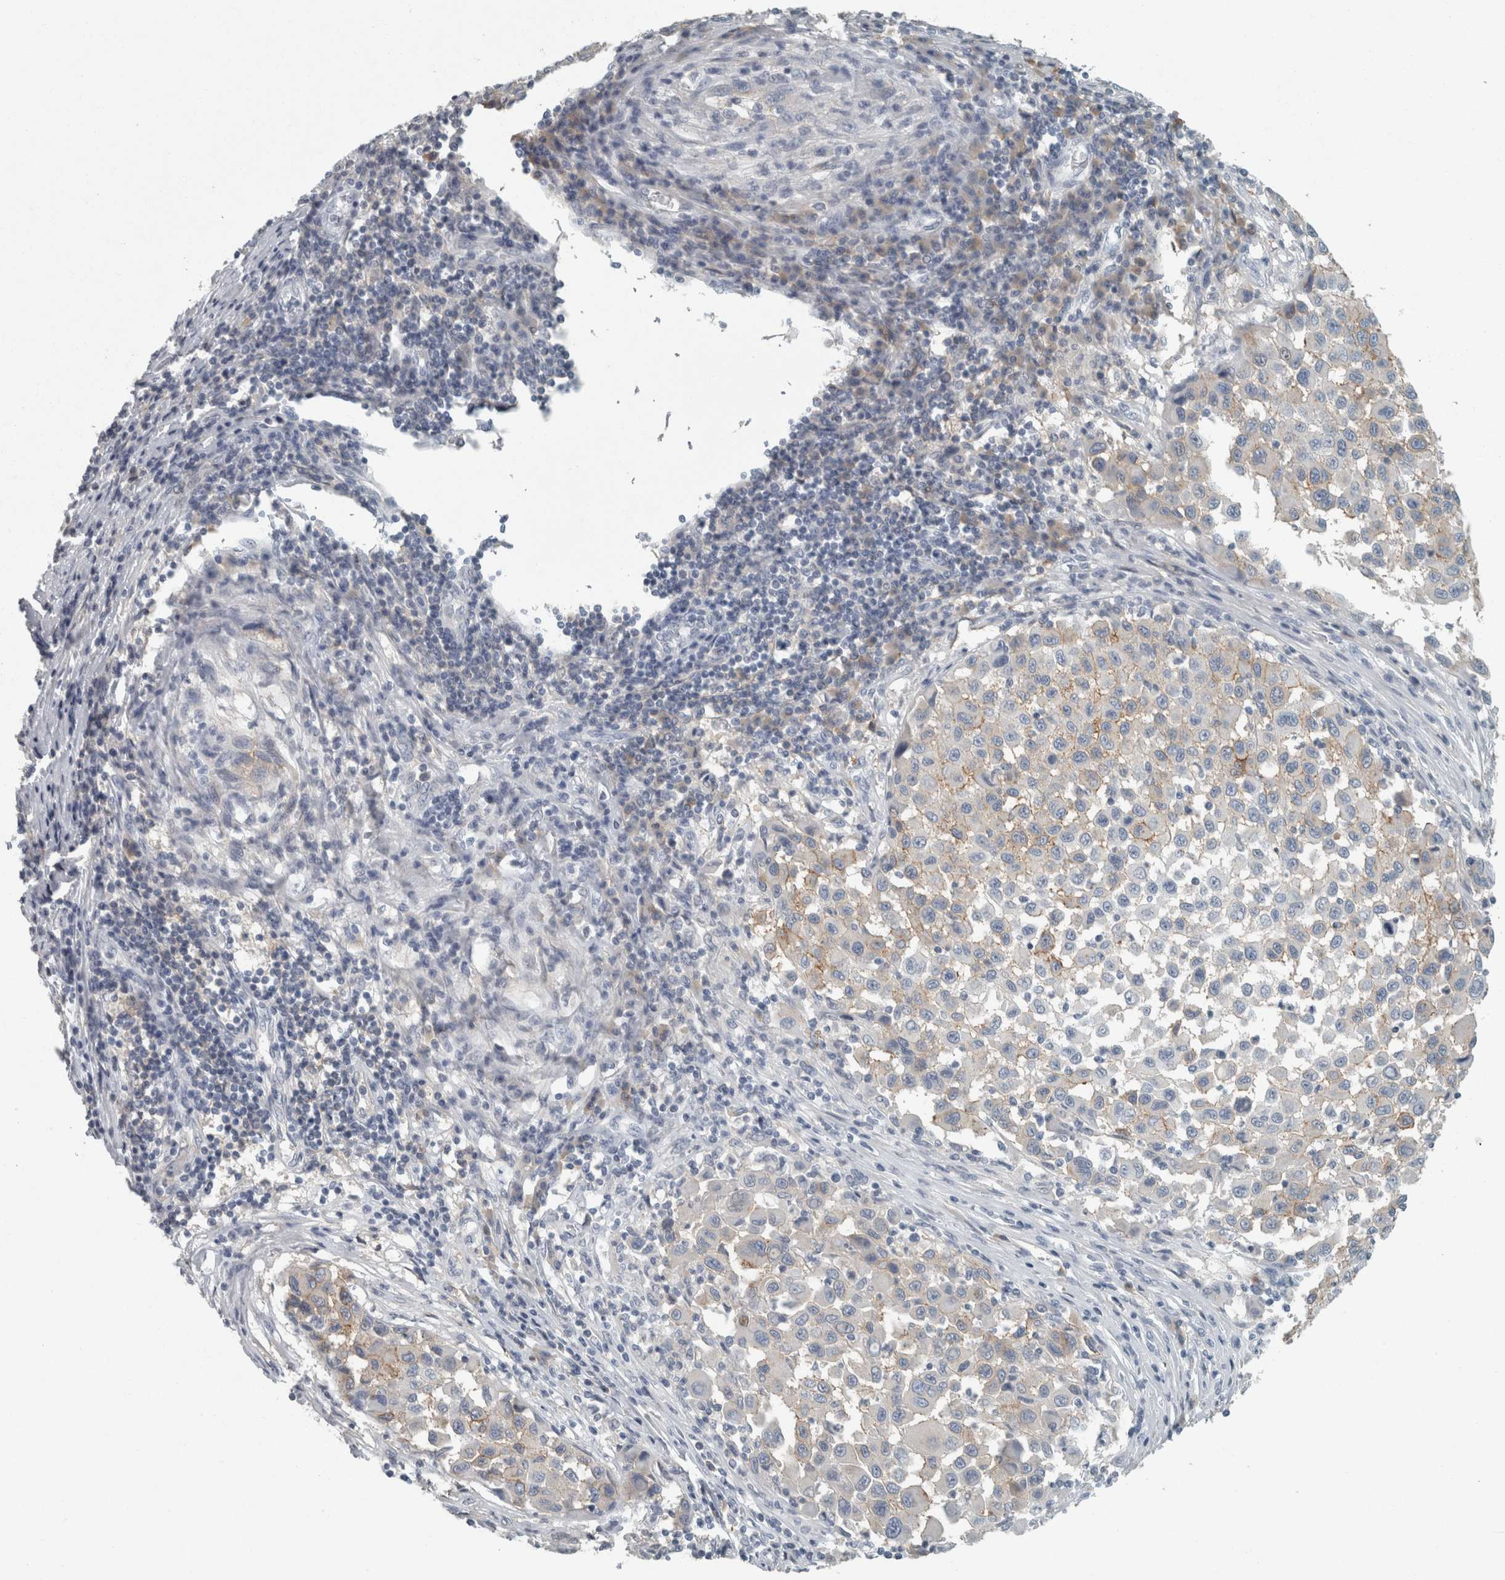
{"staining": {"intensity": "weak", "quantity": "<25%", "location": "cytoplasmic/membranous"}, "tissue": "melanoma", "cell_type": "Tumor cells", "image_type": "cancer", "snomed": [{"axis": "morphology", "description": "Malignant melanoma, Metastatic site"}, {"axis": "topography", "description": "Lymph node"}], "caption": "High magnification brightfield microscopy of malignant melanoma (metastatic site) stained with DAB (3,3'-diaminobenzidine) (brown) and counterstained with hematoxylin (blue): tumor cells show no significant positivity.", "gene": "CHL1", "patient": {"sex": "male", "age": 61}}